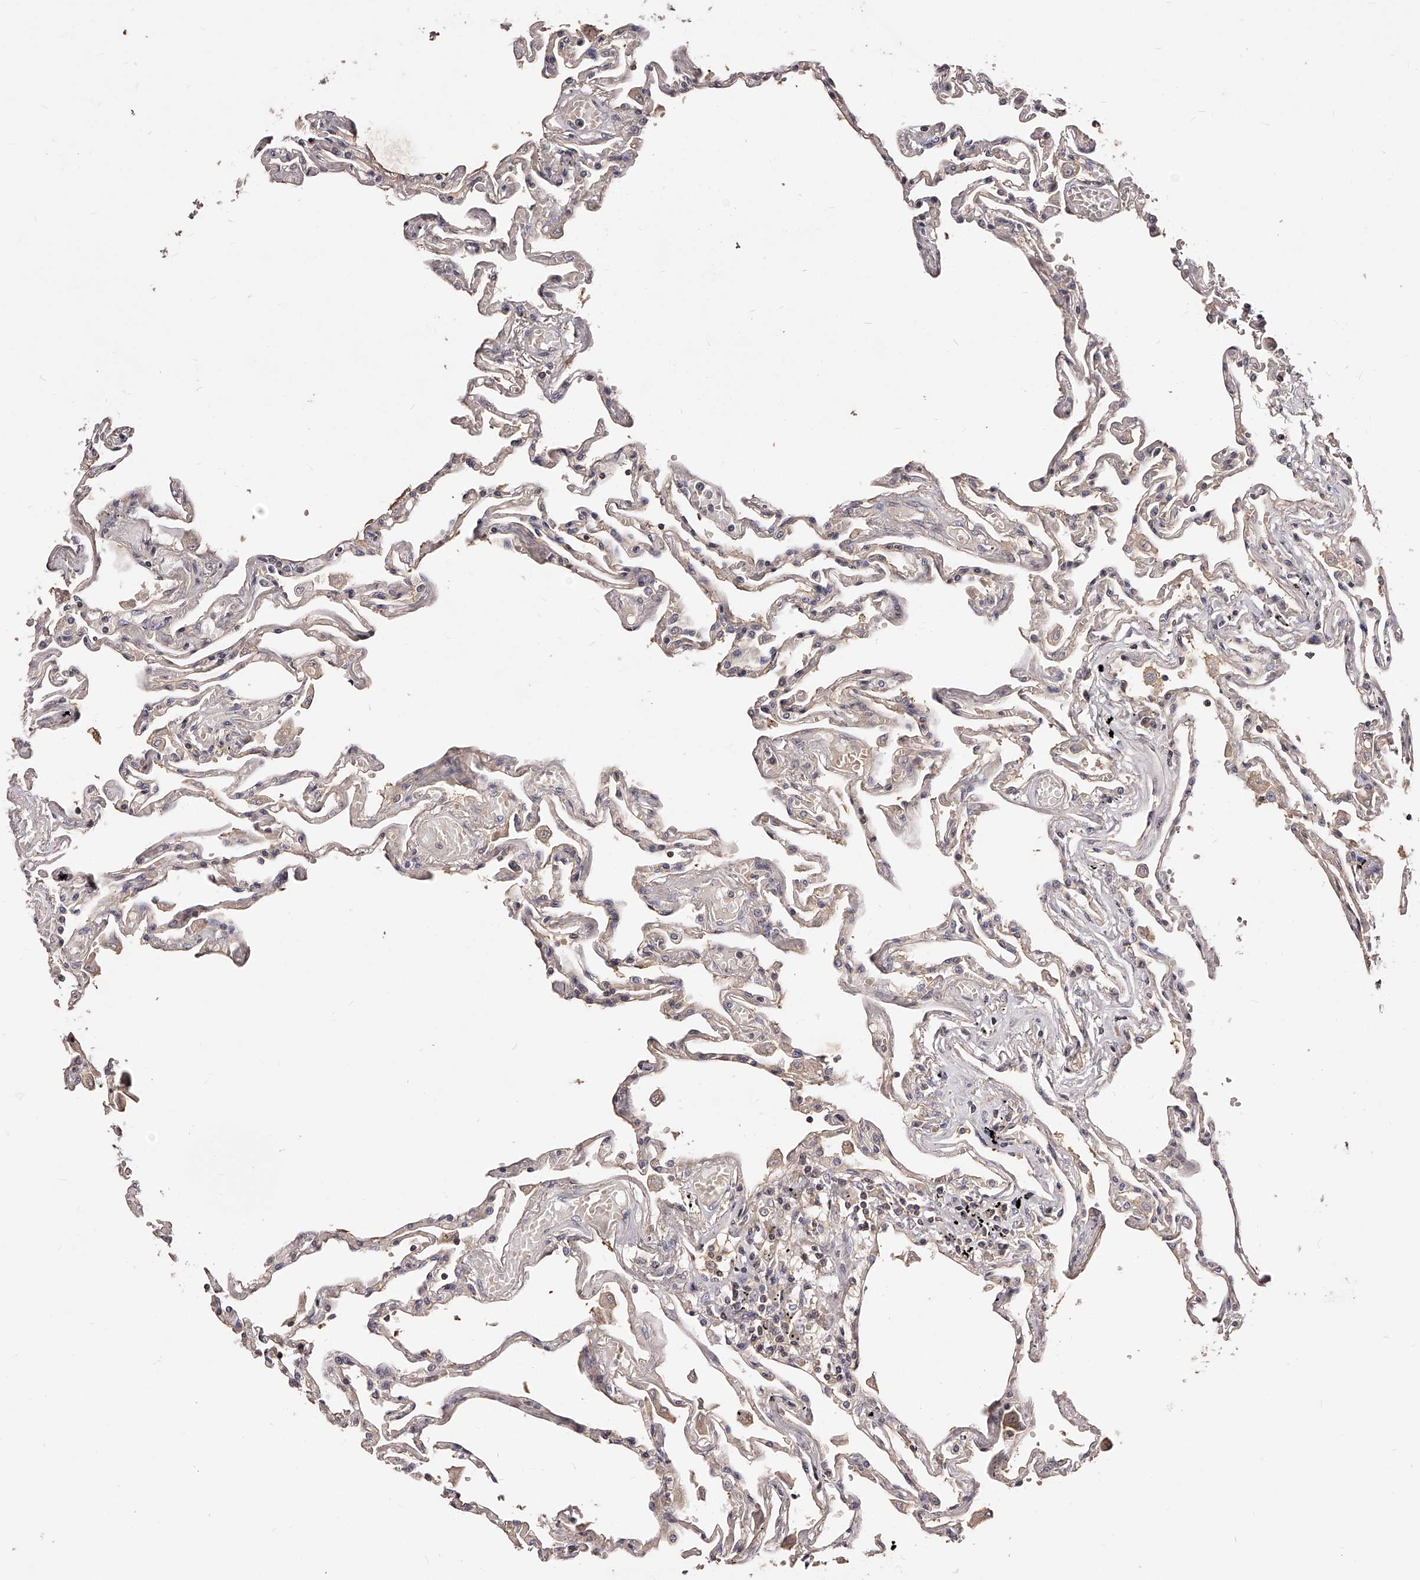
{"staining": {"intensity": "weak", "quantity": "25%-75%", "location": "cytoplasmic/membranous"}, "tissue": "lung", "cell_type": "Alveolar cells", "image_type": "normal", "snomed": [{"axis": "morphology", "description": "Normal tissue, NOS"}, {"axis": "topography", "description": "Lung"}], "caption": "Lung was stained to show a protein in brown. There is low levels of weak cytoplasmic/membranous staining in about 25%-75% of alveolar cells. The protein is stained brown, and the nuclei are stained in blue (DAB (3,3'-diaminobenzidine) IHC with brightfield microscopy, high magnification).", "gene": "PHACTR1", "patient": {"sex": "female", "age": 67}}